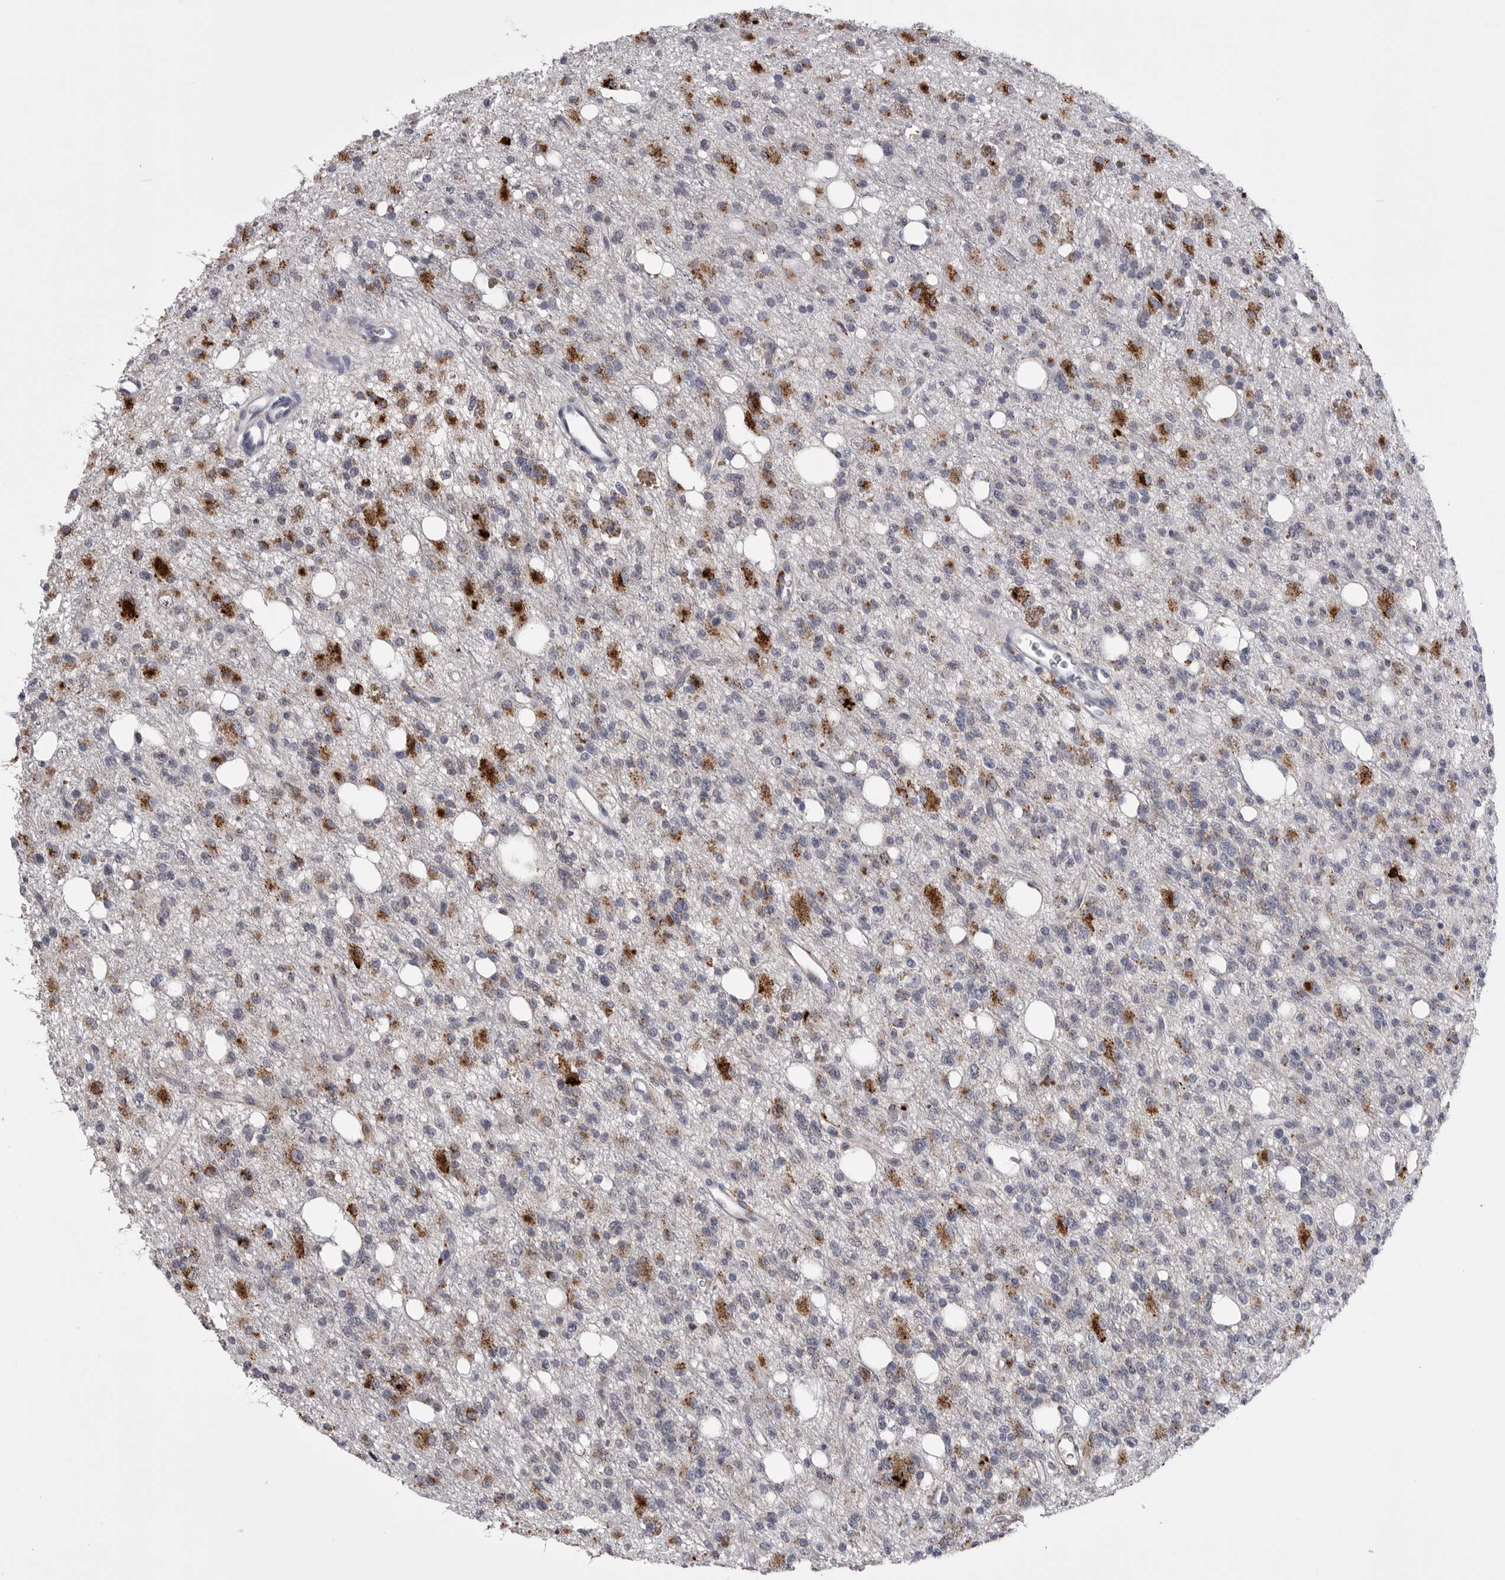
{"staining": {"intensity": "strong", "quantity": "25%-75%", "location": "cytoplasmic/membranous"}, "tissue": "glioma", "cell_type": "Tumor cells", "image_type": "cancer", "snomed": [{"axis": "morphology", "description": "Glioma, malignant, High grade"}, {"axis": "topography", "description": "Brain"}], "caption": "Protein staining by immunohistochemistry (IHC) displays strong cytoplasmic/membranous staining in approximately 25%-75% of tumor cells in glioma.", "gene": "PSPN", "patient": {"sex": "female", "age": 62}}